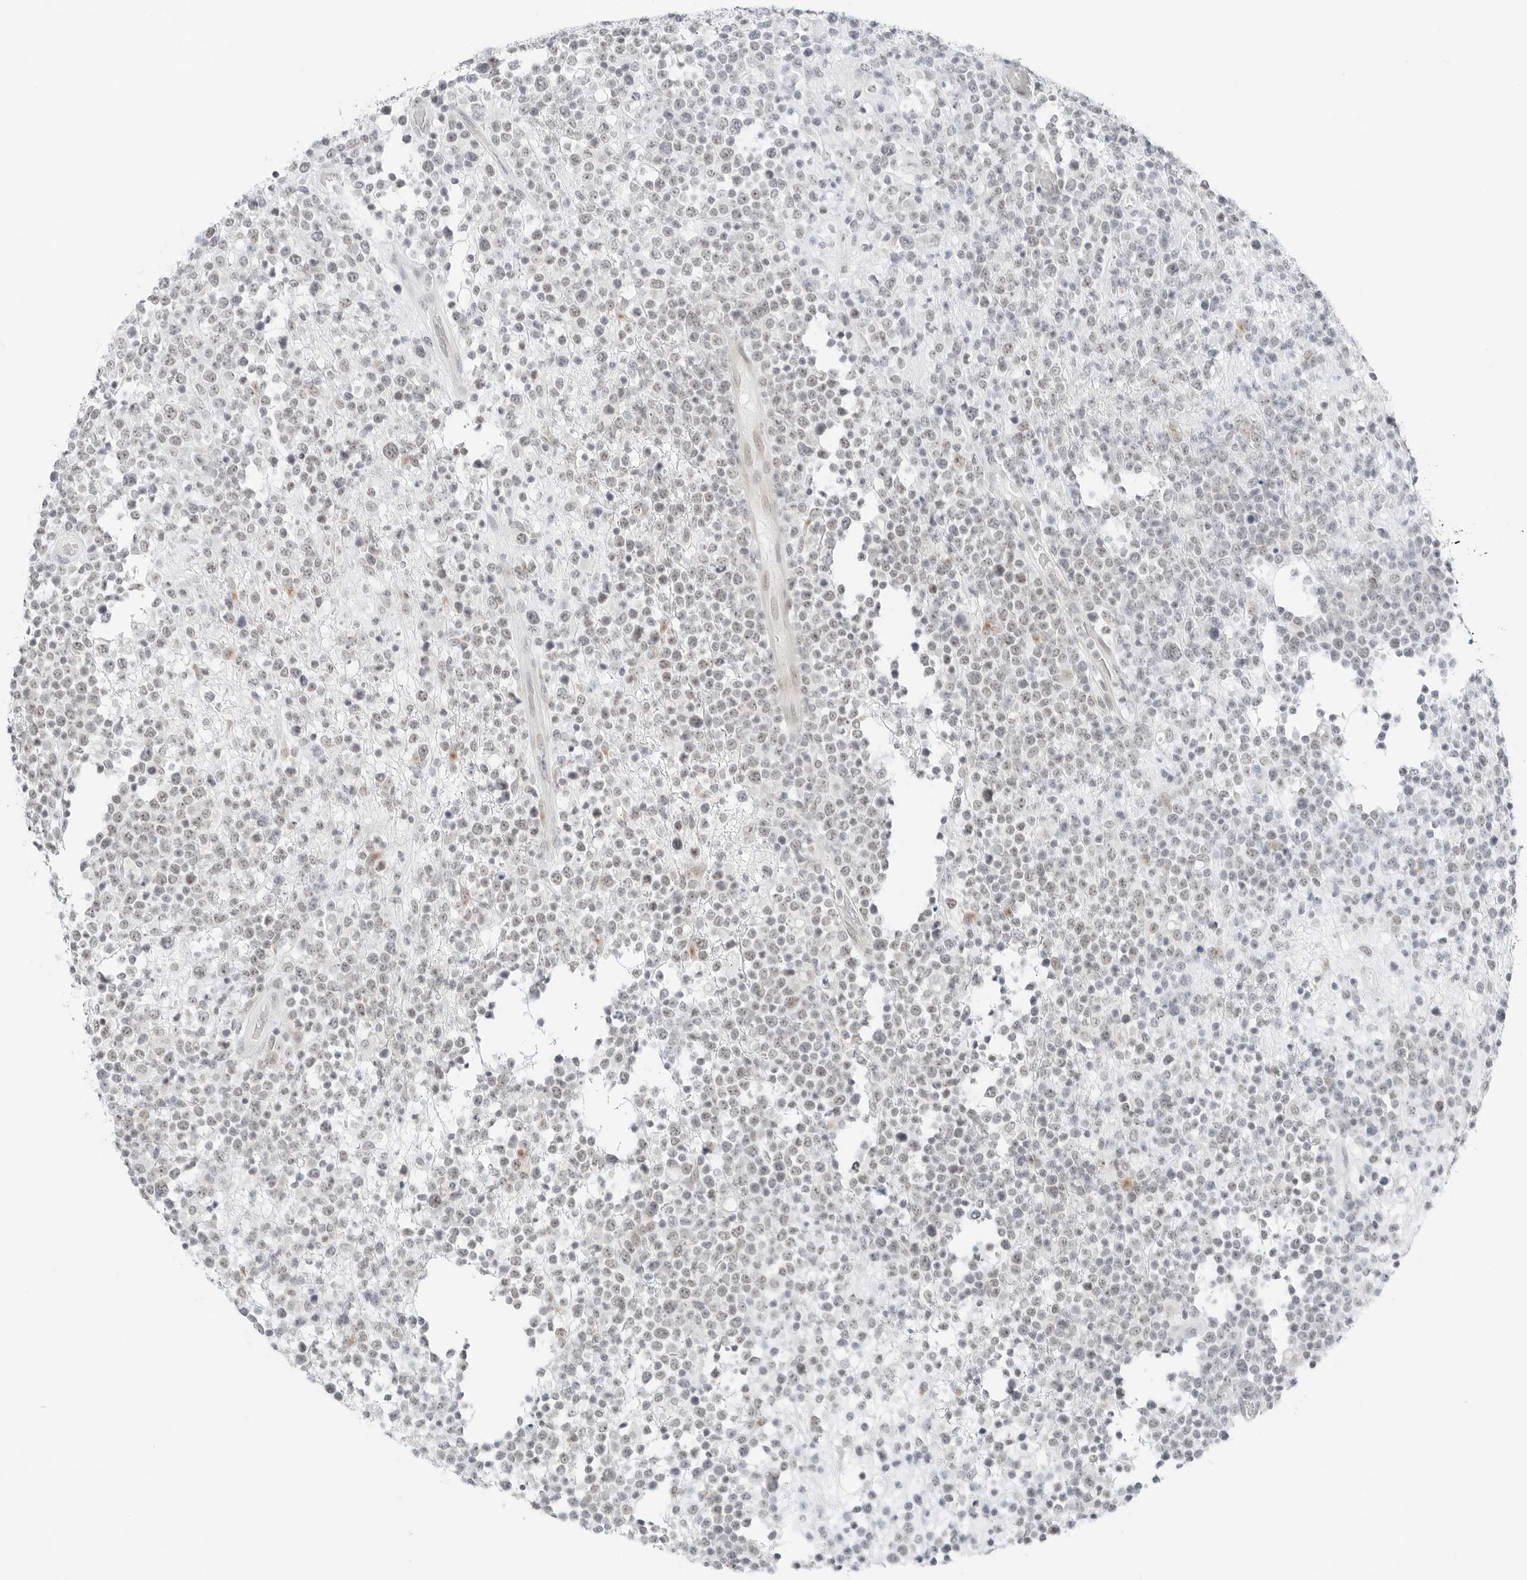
{"staining": {"intensity": "weak", "quantity": "<25%", "location": "nuclear"}, "tissue": "lymphoma", "cell_type": "Tumor cells", "image_type": "cancer", "snomed": [{"axis": "morphology", "description": "Malignant lymphoma, non-Hodgkin's type, High grade"}, {"axis": "topography", "description": "Colon"}], "caption": "IHC image of human lymphoma stained for a protein (brown), which demonstrates no staining in tumor cells. (DAB immunohistochemistry visualized using brightfield microscopy, high magnification).", "gene": "CCSAP", "patient": {"sex": "female", "age": 53}}